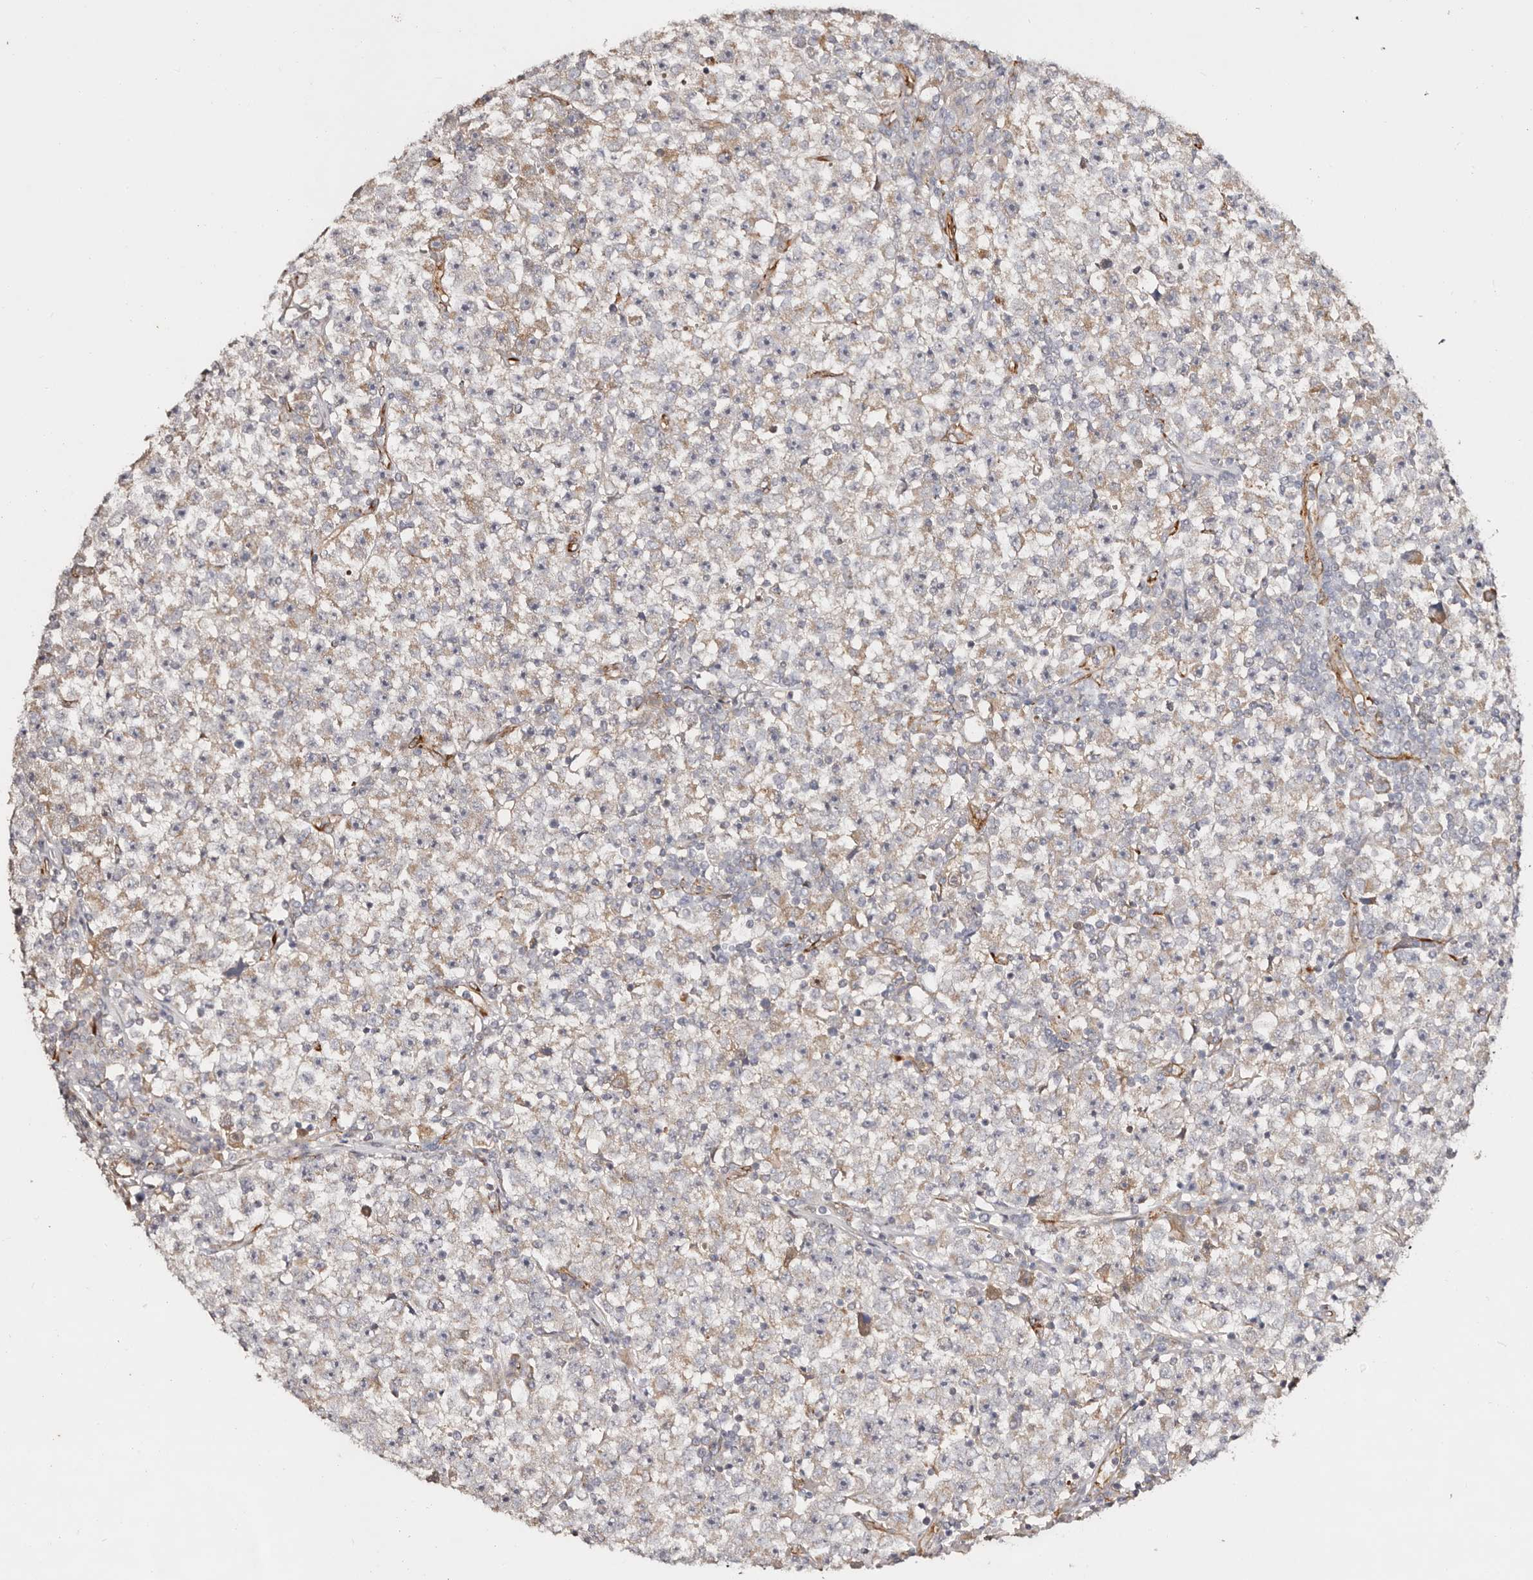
{"staining": {"intensity": "weak", "quantity": "25%-75%", "location": "cytoplasmic/membranous"}, "tissue": "testis cancer", "cell_type": "Tumor cells", "image_type": "cancer", "snomed": [{"axis": "morphology", "description": "Seminoma, NOS"}, {"axis": "topography", "description": "Testis"}], "caption": "An immunohistochemistry micrograph of neoplastic tissue is shown. Protein staining in brown labels weak cytoplasmic/membranous positivity in testis cancer (seminoma) within tumor cells. The staining was performed using DAB (3,3'-diaminobenzidine), with brown indicating positive protein expression. Nuclei are stained blue with hematoxylin.", "gene": "SERPINH1", "patient": {"sex": "male", "age": 22}}